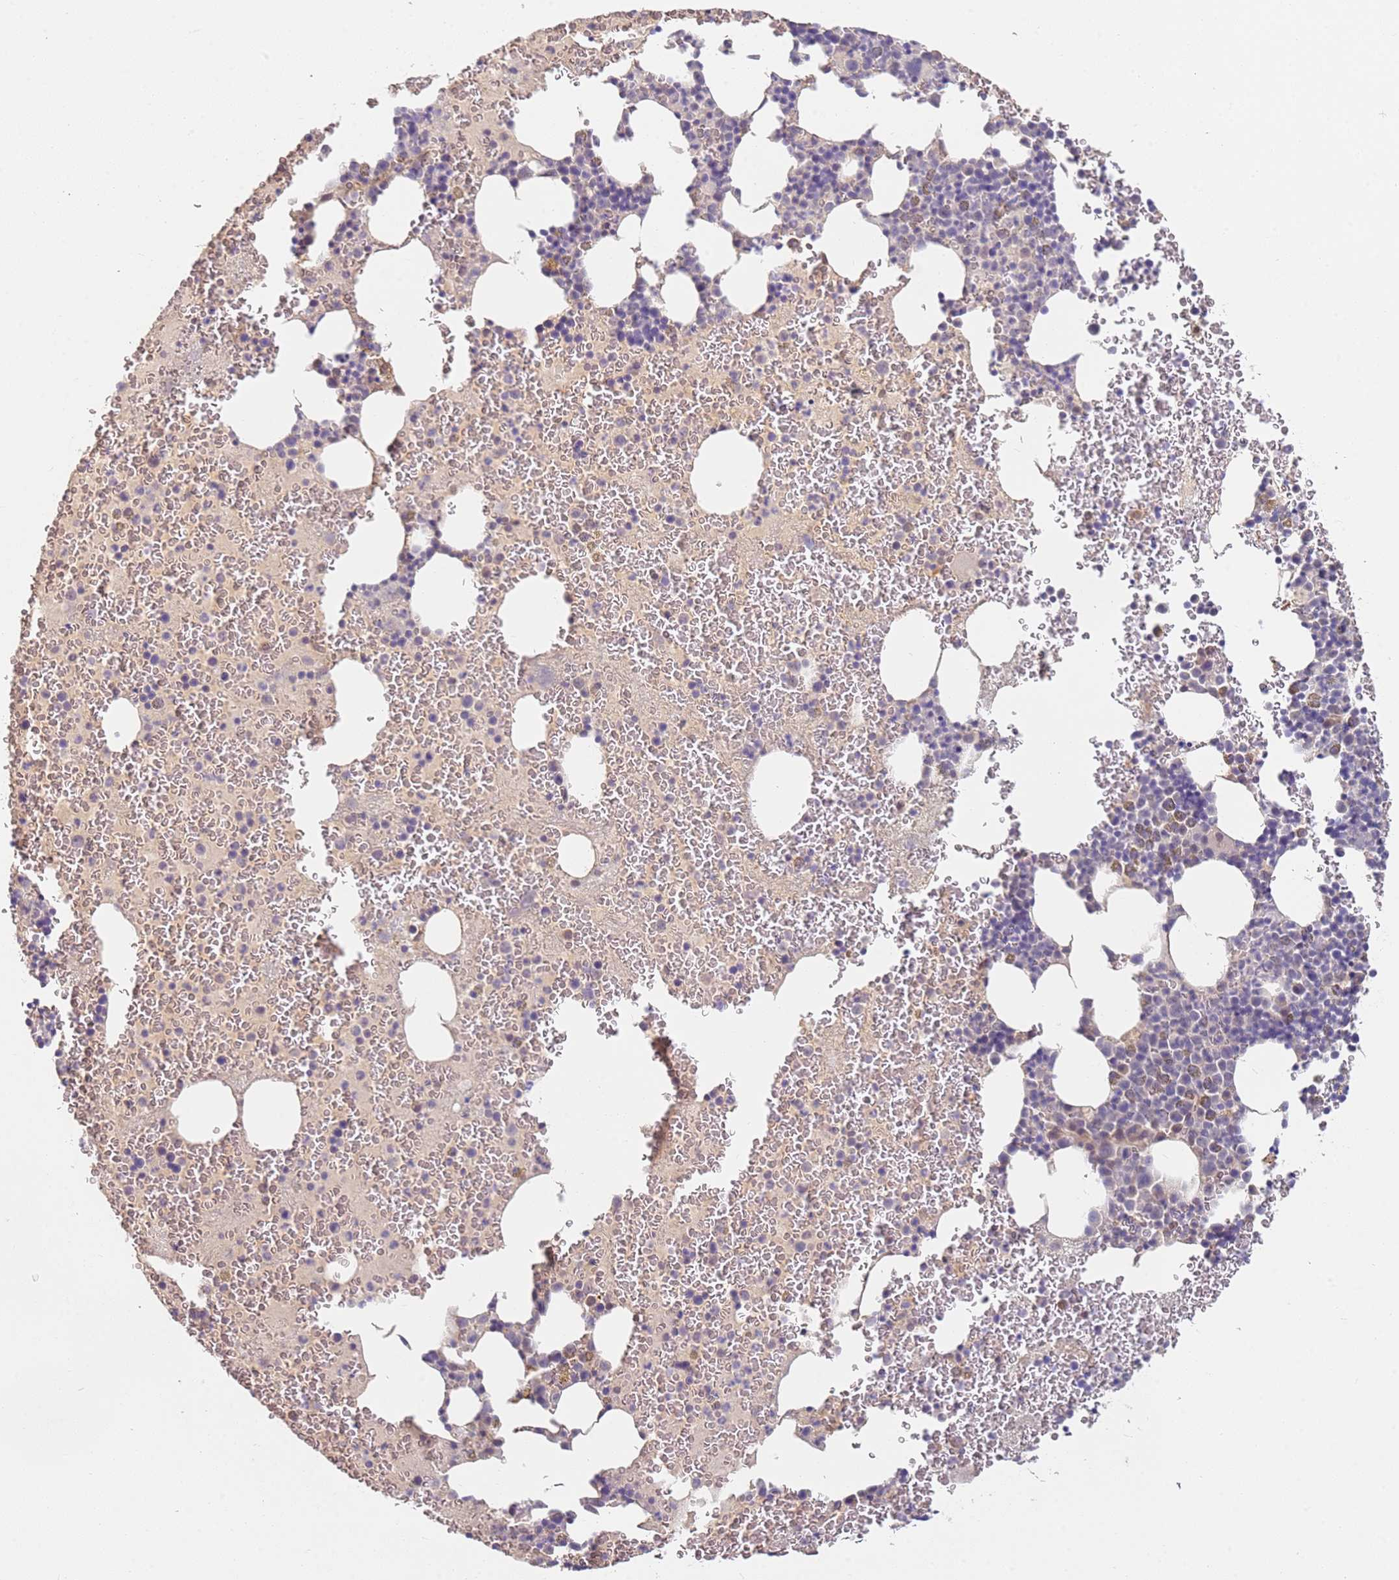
{"staining": {"intensity": "negative", "quantity": "none", "location": "none"}, "tissue": "bone marrow", "cell_type": "Hematopoietic cells", "image_type": "normal", "snomed": [{"axis": "morphology", "description": "Normal tissue, NOS"}, {"axis": "topography", "description": "Bone marrow"}], "caption": "Protein analysis of normal bone marrow shows no significant staining in hematopoietic cells. (DAB (3,3'-diaminobenzidine) immunohistochemistry (IHC) visualized using brightfield microscopy, high magnification).", "gene": "WDR93", "patient": {"sex": "male", "age": 26}}